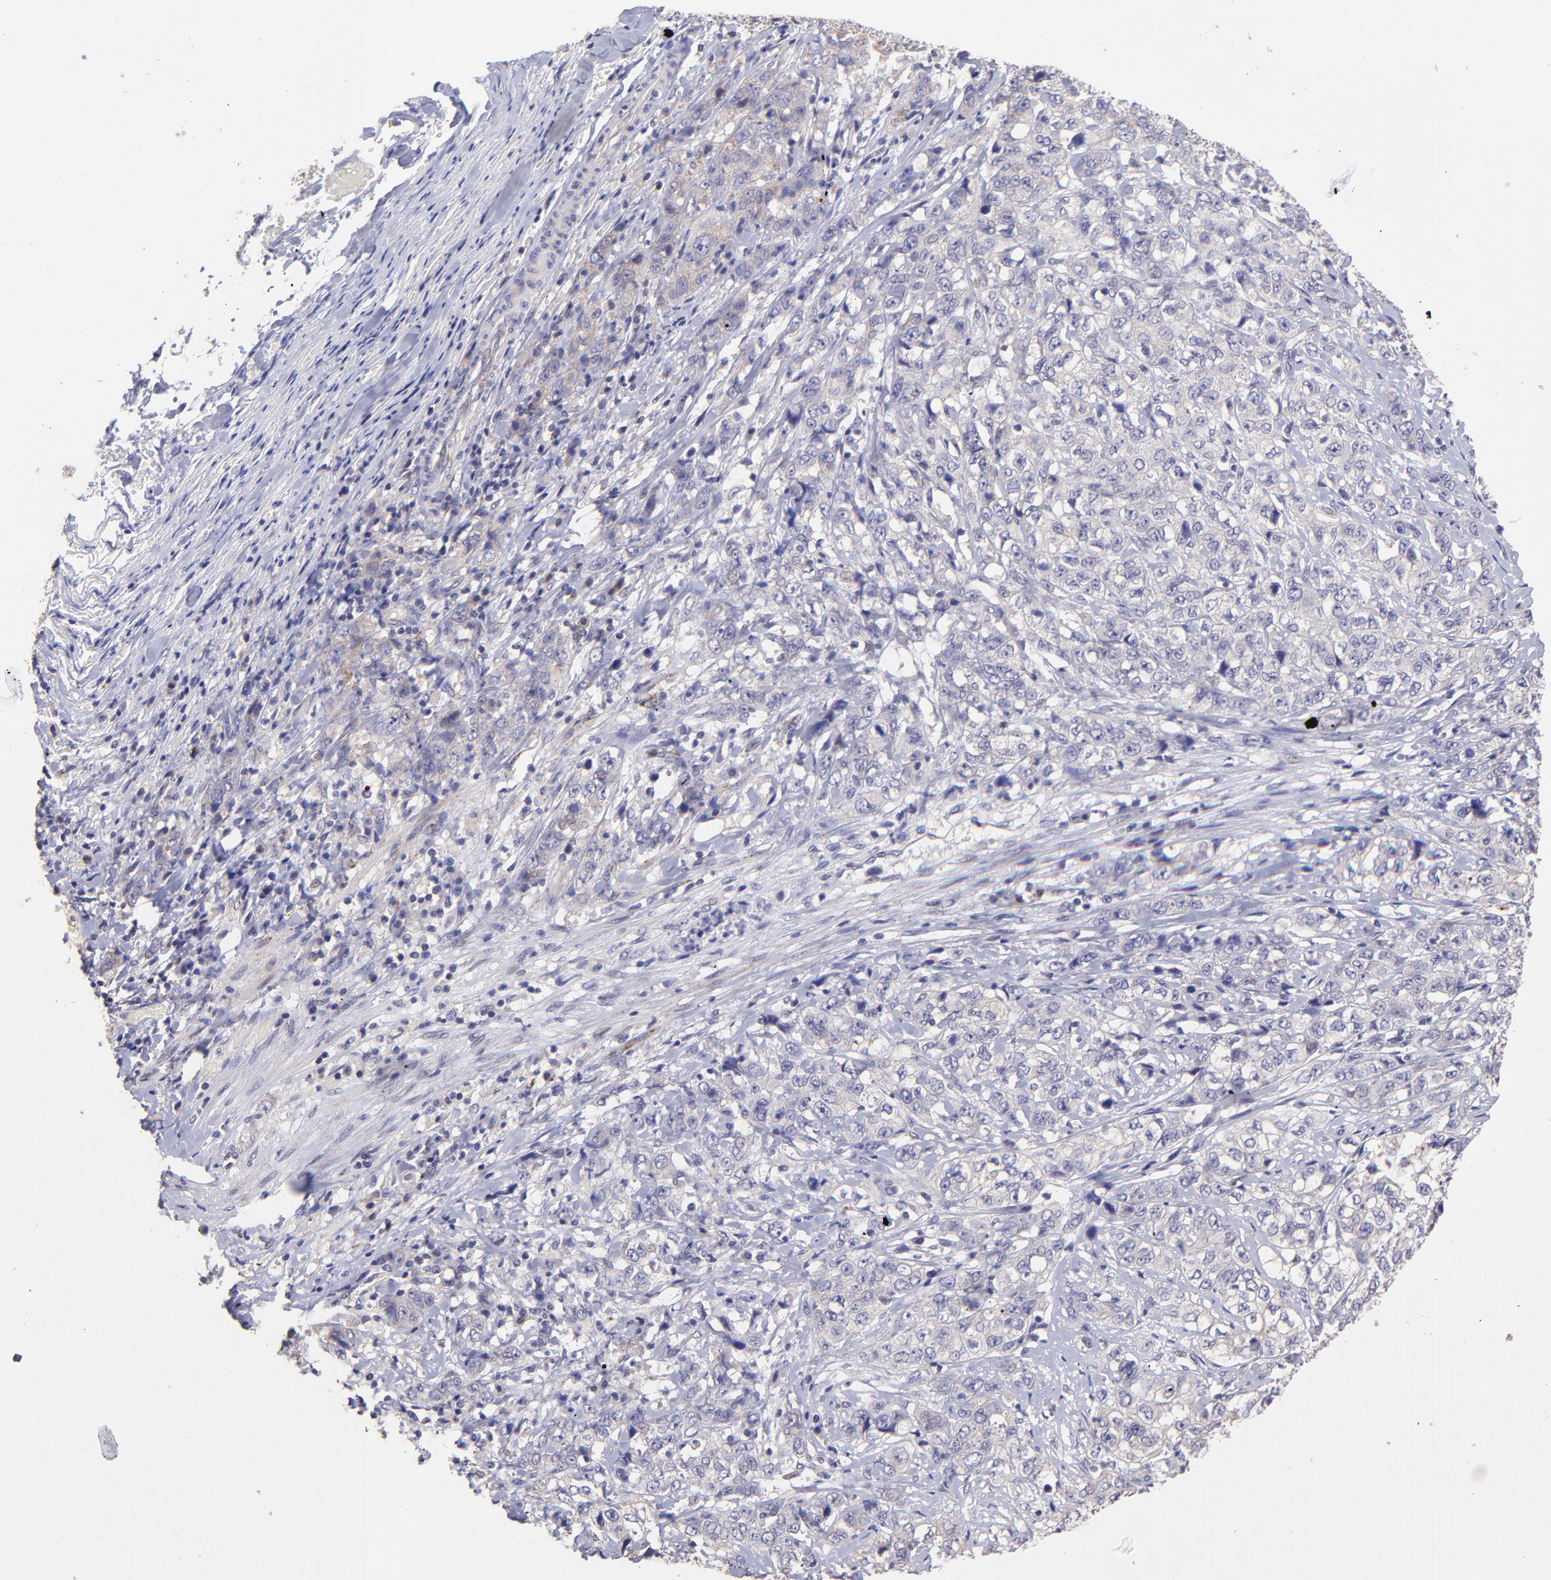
{"staining": {"intensity": "weak", "quantity": "25%-75%", "location": "cytoplasmic/membranous"}, "tissue": "stomach cancer", "cell_type": "Tumor cells", "image_type": "cancer", "snomed": [{"axis": "morphology", "description": "Adenocarcinoma, NOS"}, {"axis": "topography", "description": "Stomach"}], "caption": "This is a histology image of immunohistochemistry staining of stomach adenocarcinoma, which shows weak staining in the cytoplasmic/membranous of tumor cells.", "gene": "NSF", "patient": {"sex": "male", "age": 48}}